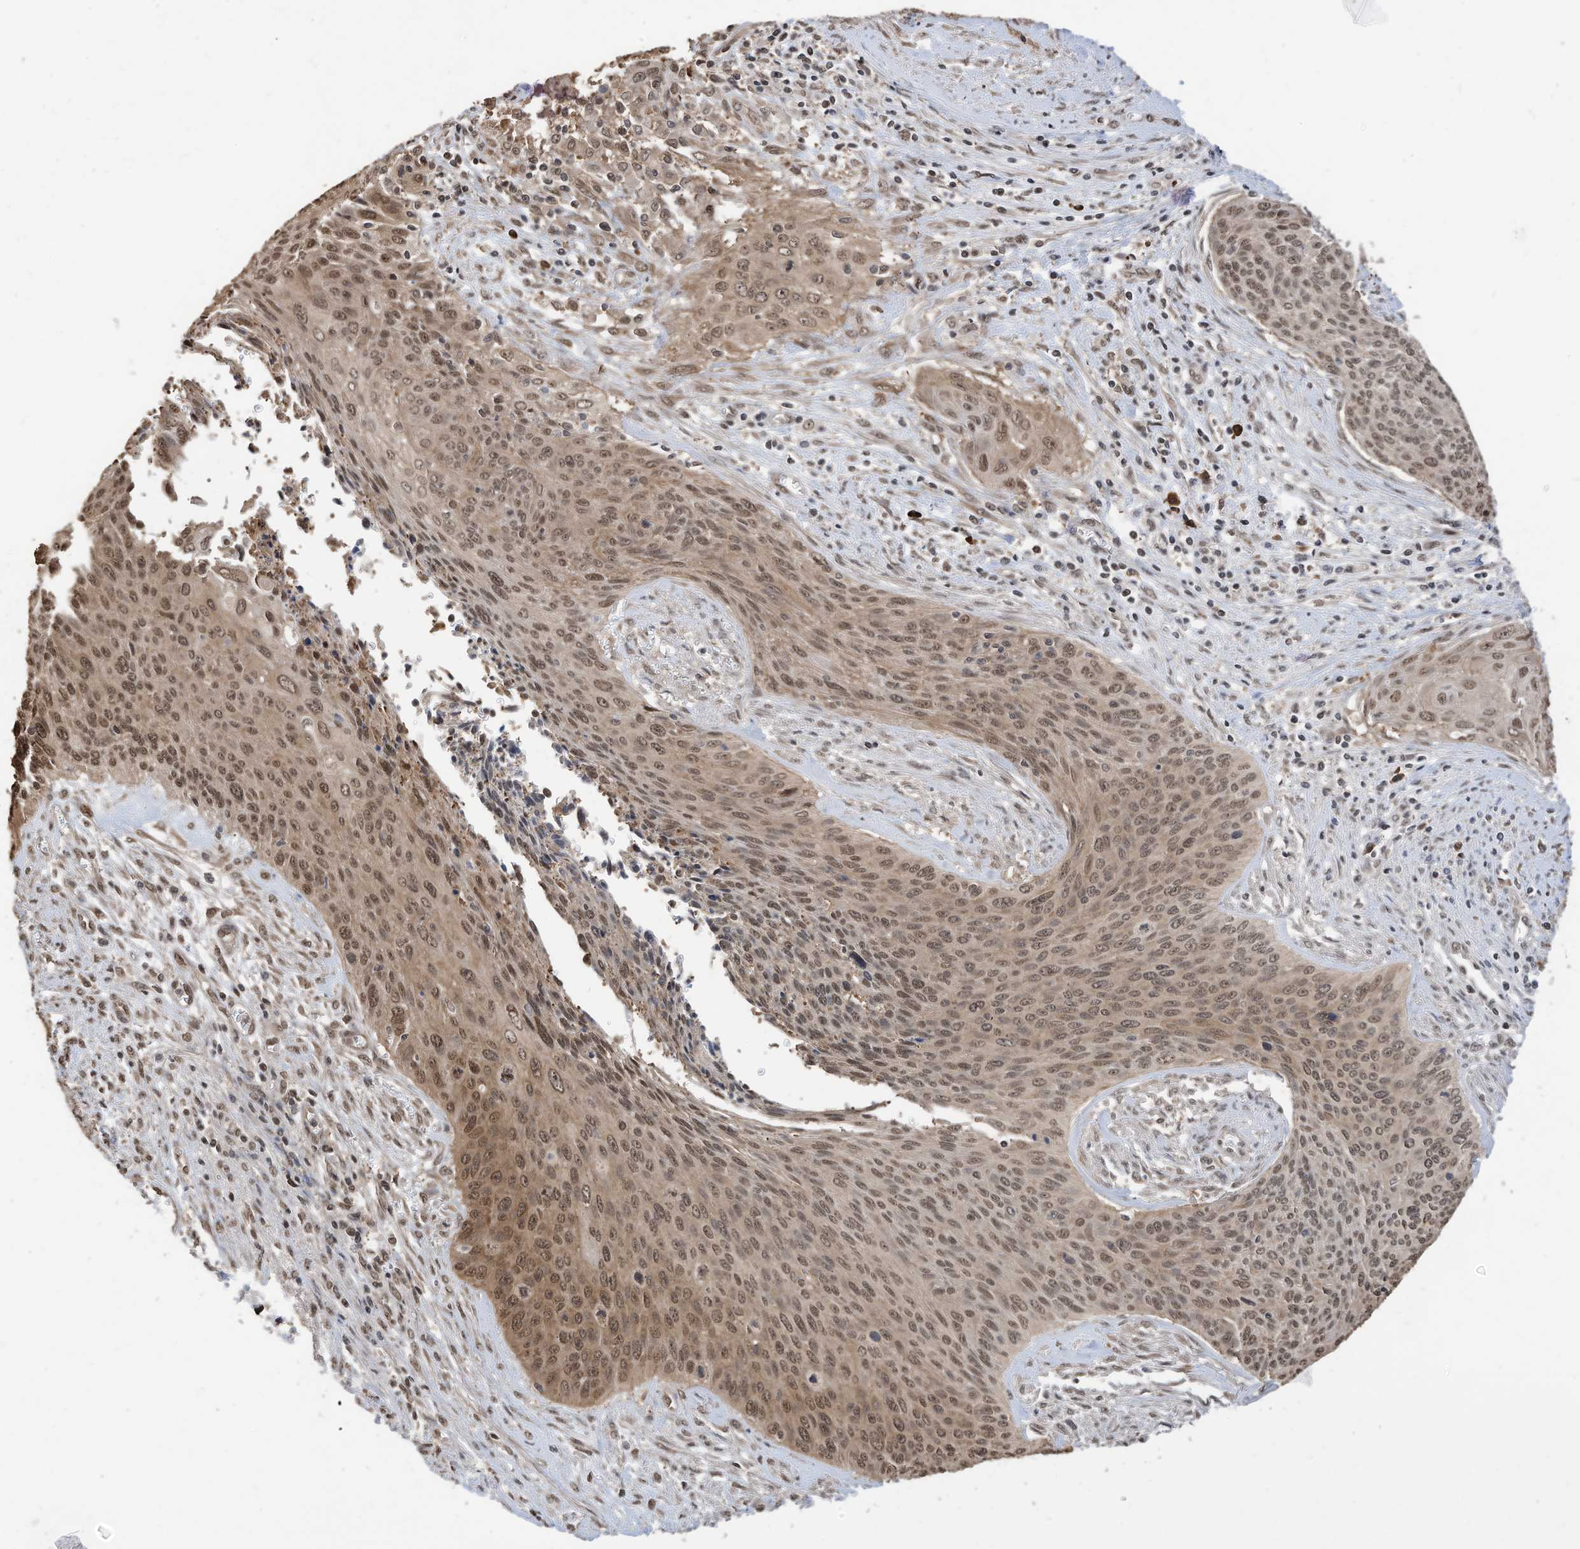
{"staining": {"intensity": "moderate", "quantity": ">75%", "location": "nuclear"}, "tissue": "cervical cancer", "cell_type": "Tumor cells", "image_type": "cancer", "snomed": [{"axis": "morphology", "description": "Squamous cell carcinoma, NOS"}, {"axis": "topography", "description": "Cervix"}], "caption": "Immunohistochemistry of cervical cancer exhibits medium levels of moderate nuclear positivity in approximately >75% of tumor cells. The protein of interest is stained brown, and the nuclei are stained in blue (DAB (3,3'-diaminobenzidine) IHC with brightfield microscopy, high magnification).", "gene": "ZNF195", "patient": {"sex": "female", "age": 55}}